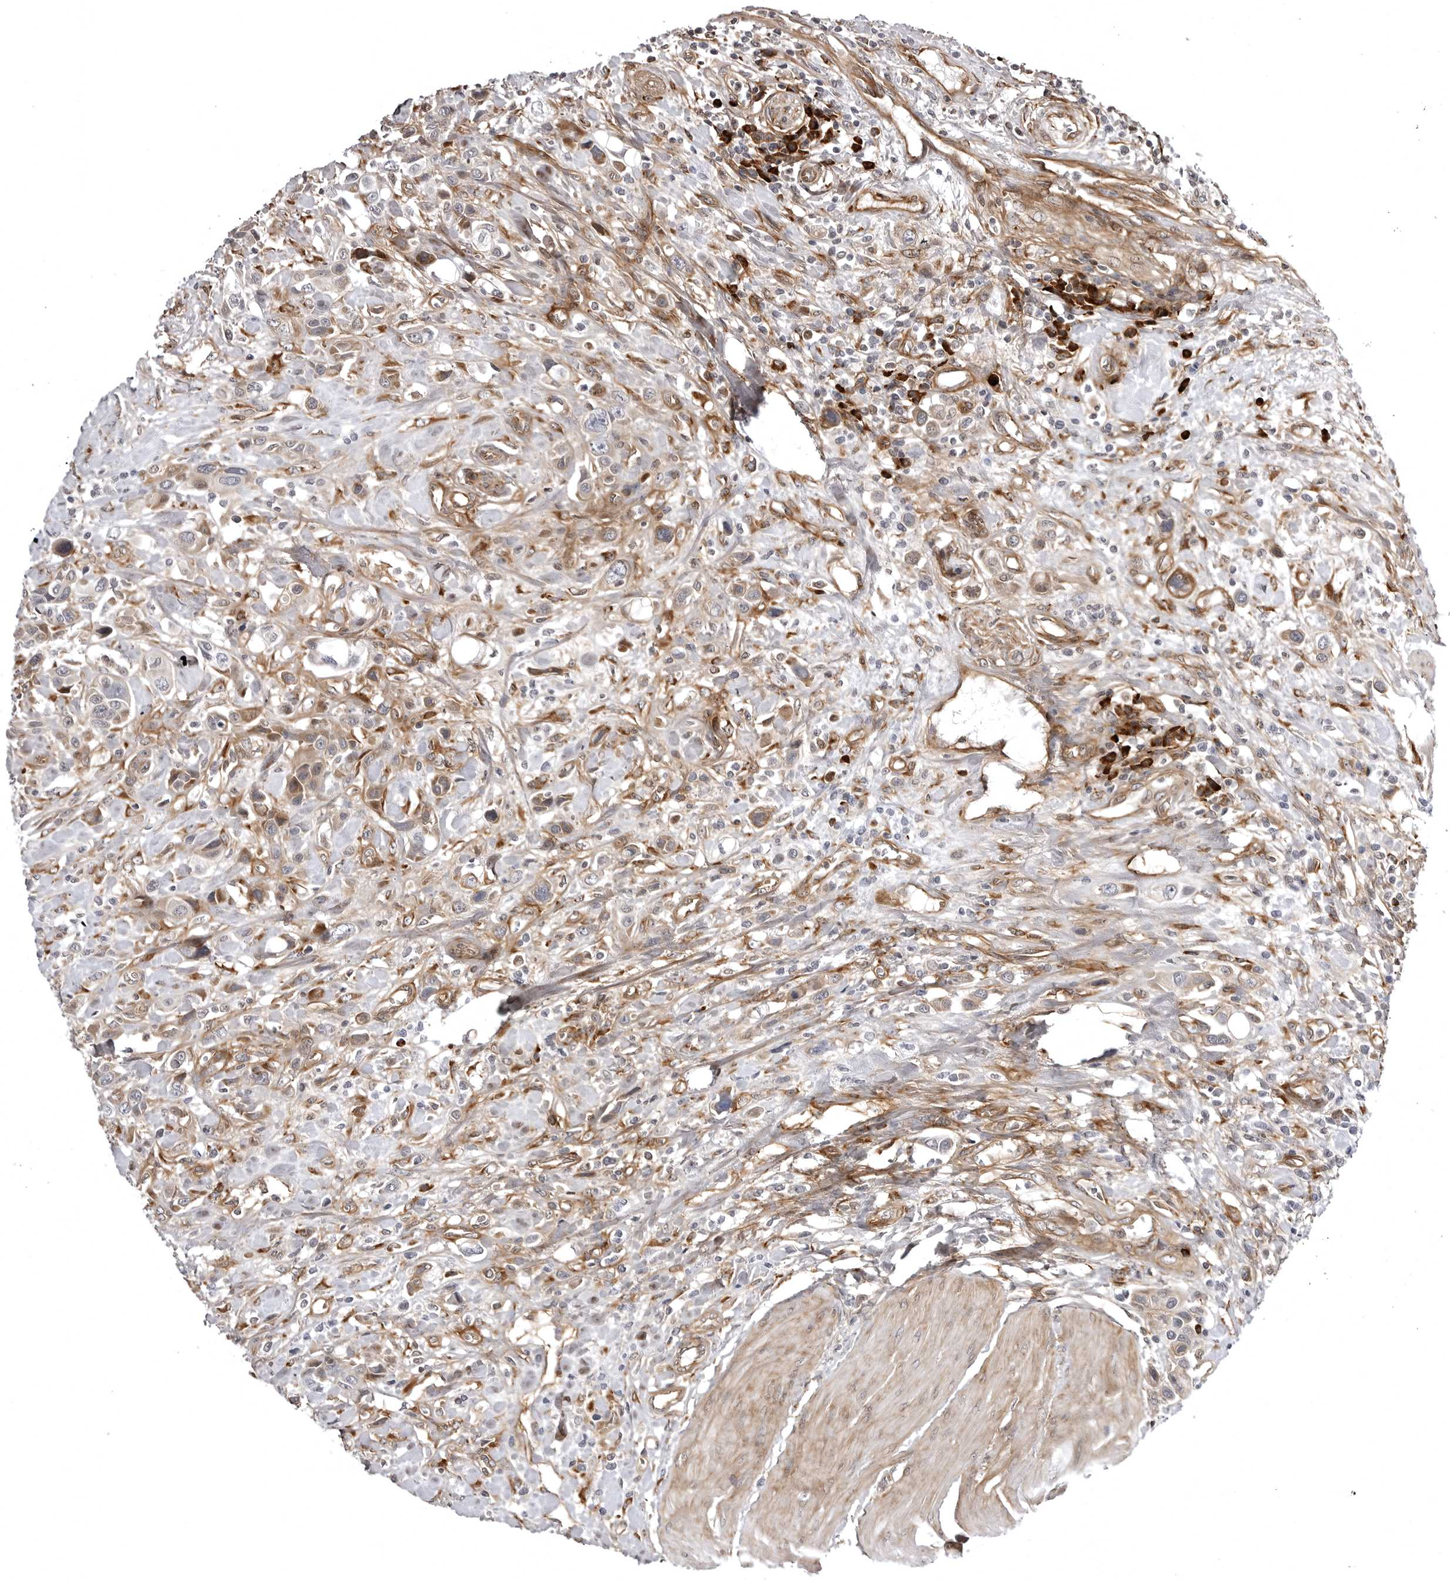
{"staining": {"intensity": "weak", "quantity": "25%-75%", "location": "cytoplasmic/membranous"}, "tissue": "urothelial cancer", "cell_type": "Tumor cells", "image_type": "cancer", "snomed": [{"axis": "morphology", "description": "Urothelial carcinoma, High grade"}, {"axis": "topography", "description": "Urinary bladder"}], "caption": "The immunohistochemical stain shows weak cytoplasmic/membranous expression in tumor cells of urothelial carcinoma (high-grade) tissue.", "gene": "ARL5A", "patient": {"sex": "male", "age": 50}}